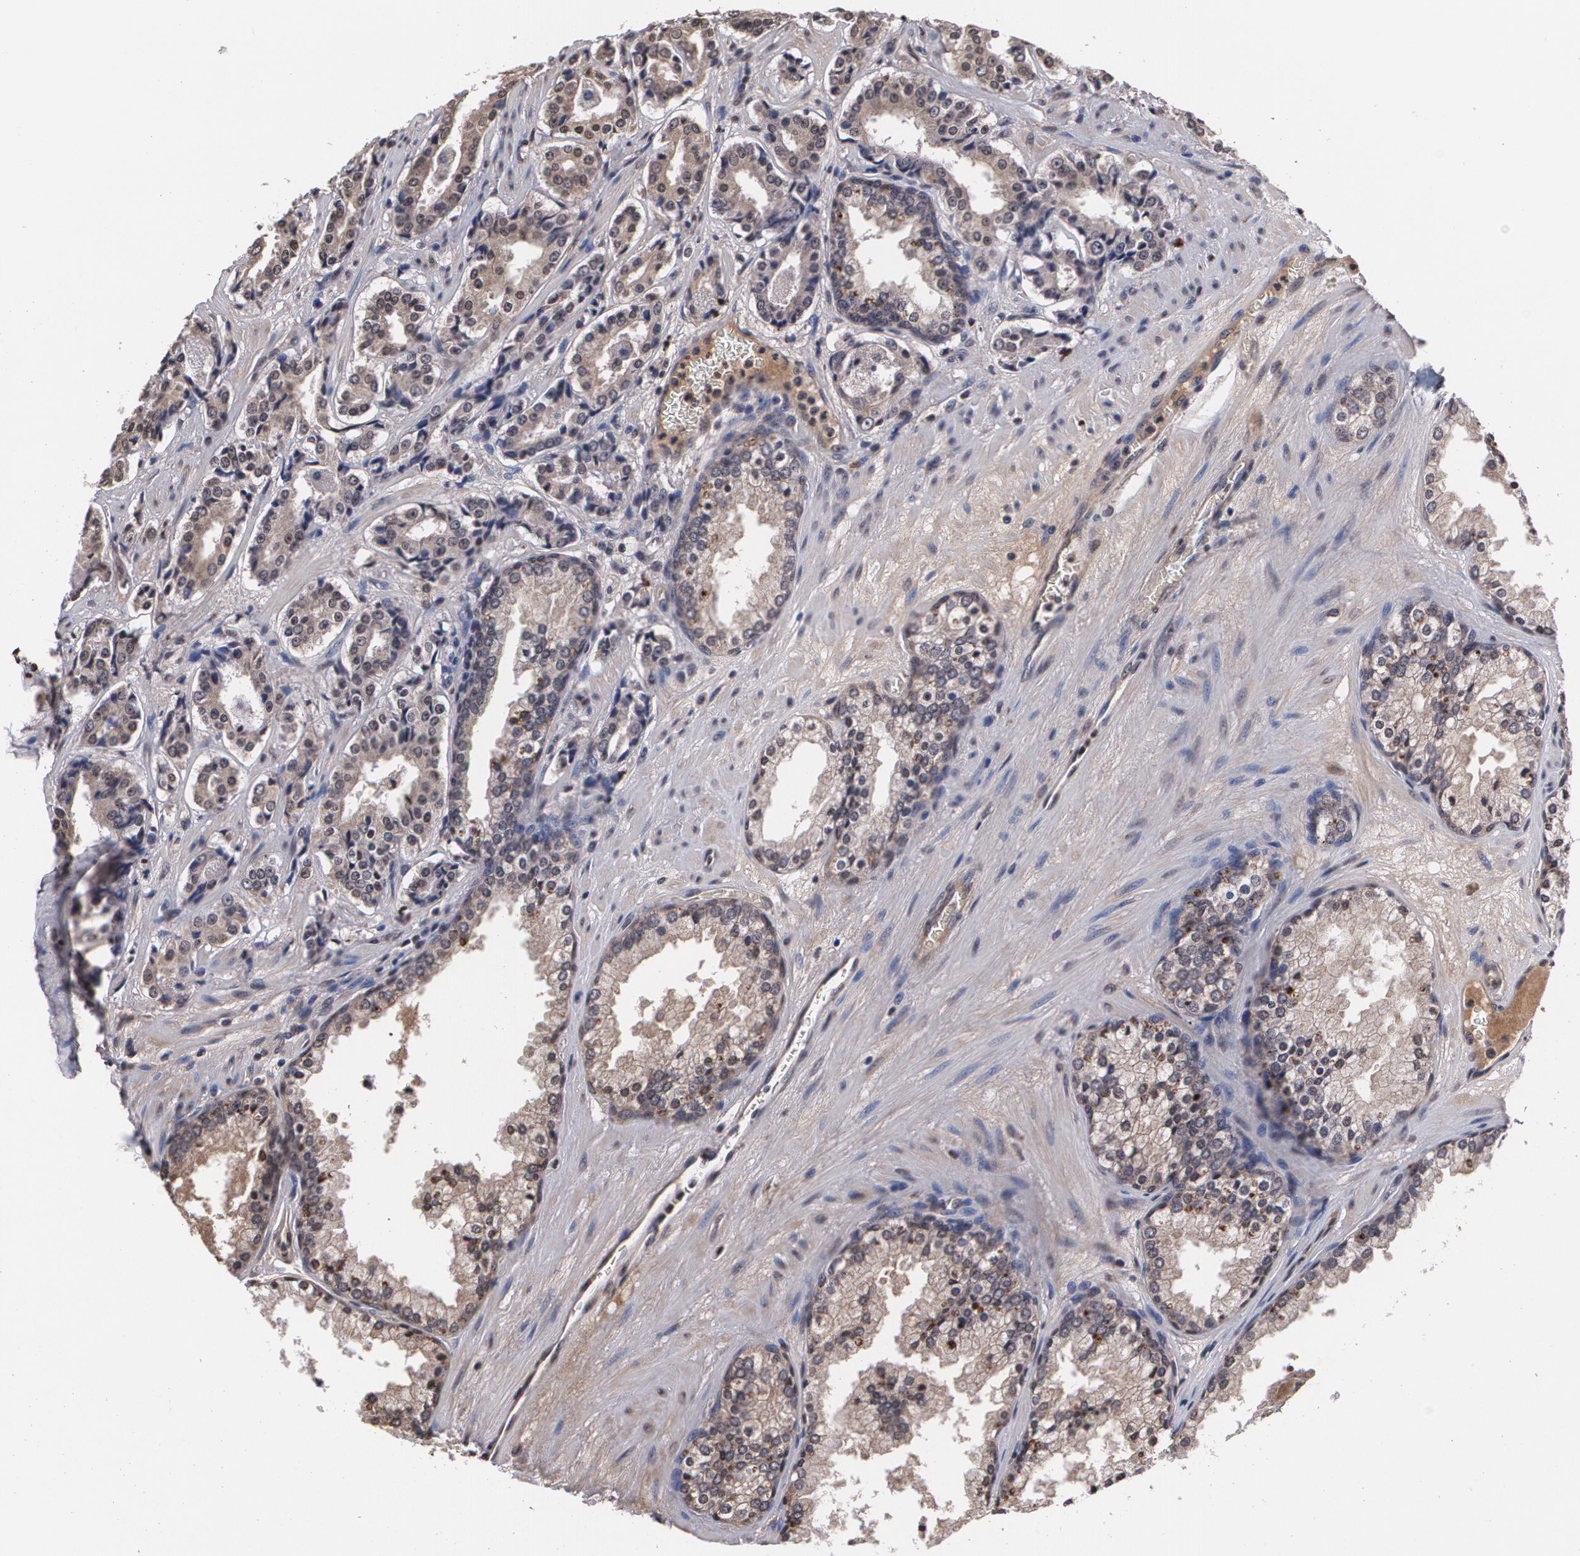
{"staining": {"intensity": "weak", "quantity": "25%-75%", "location": "cytoplasmic/membranous"}, "tissue": "prostate cancer", "cell_type": "Tumor cells", "image_type": "cancer", "snomed": [{"axis": "morphology", "description": "Adenocarcinoma, Medium grade"}, {"axis": "topography", "description": "Prostate"}], "caption": "Tumor cells display low levels of weak cytoplasmic/membranous expression in approximately 25%-75% of cells in prostate cancer.", "gene": "MVP", "patient": {"sex": "male", "age": 60}}